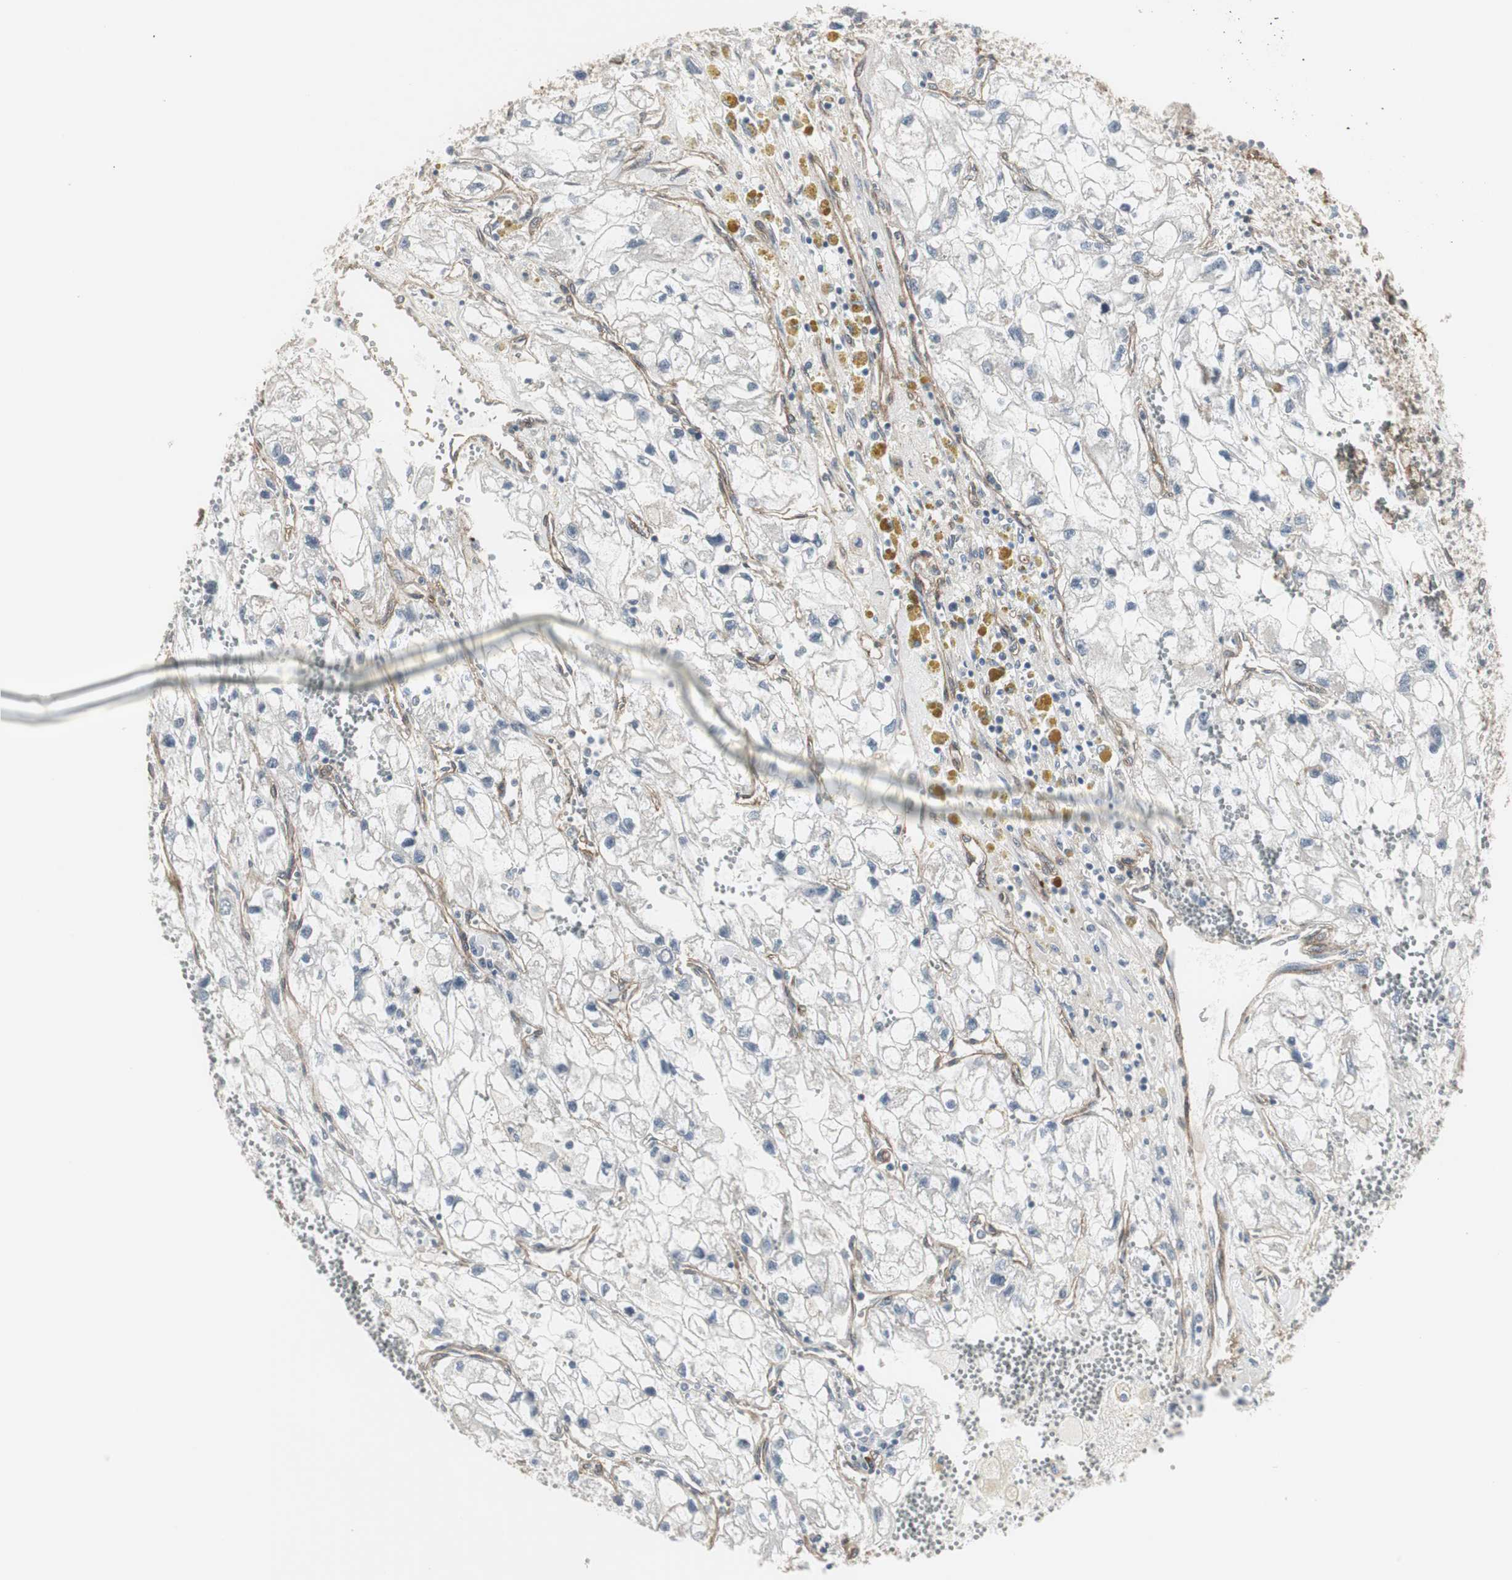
{"staining": {"intensity": "weak", "quantity": "<25%", "location": "cytoplasmic/membranous"}, "tissue": "renal cancer", "cell_type": "Tumor cells", "image_type": "cancer", "snomed": [{"axis": "morphology", "description": "Adenocarcinoma, NOS"}, {"axis": "topography", "description": "Kidney"}], "caption": "This micrograph is of renal cancer (adenocarcinoma) stained with immunohistochemistry to label a protein in brown with the nuclei are counter-stained blue. There is no staining in tumor cells.", "gene": "SCYL3", "patient": {"sex": "female", "age": 70}}